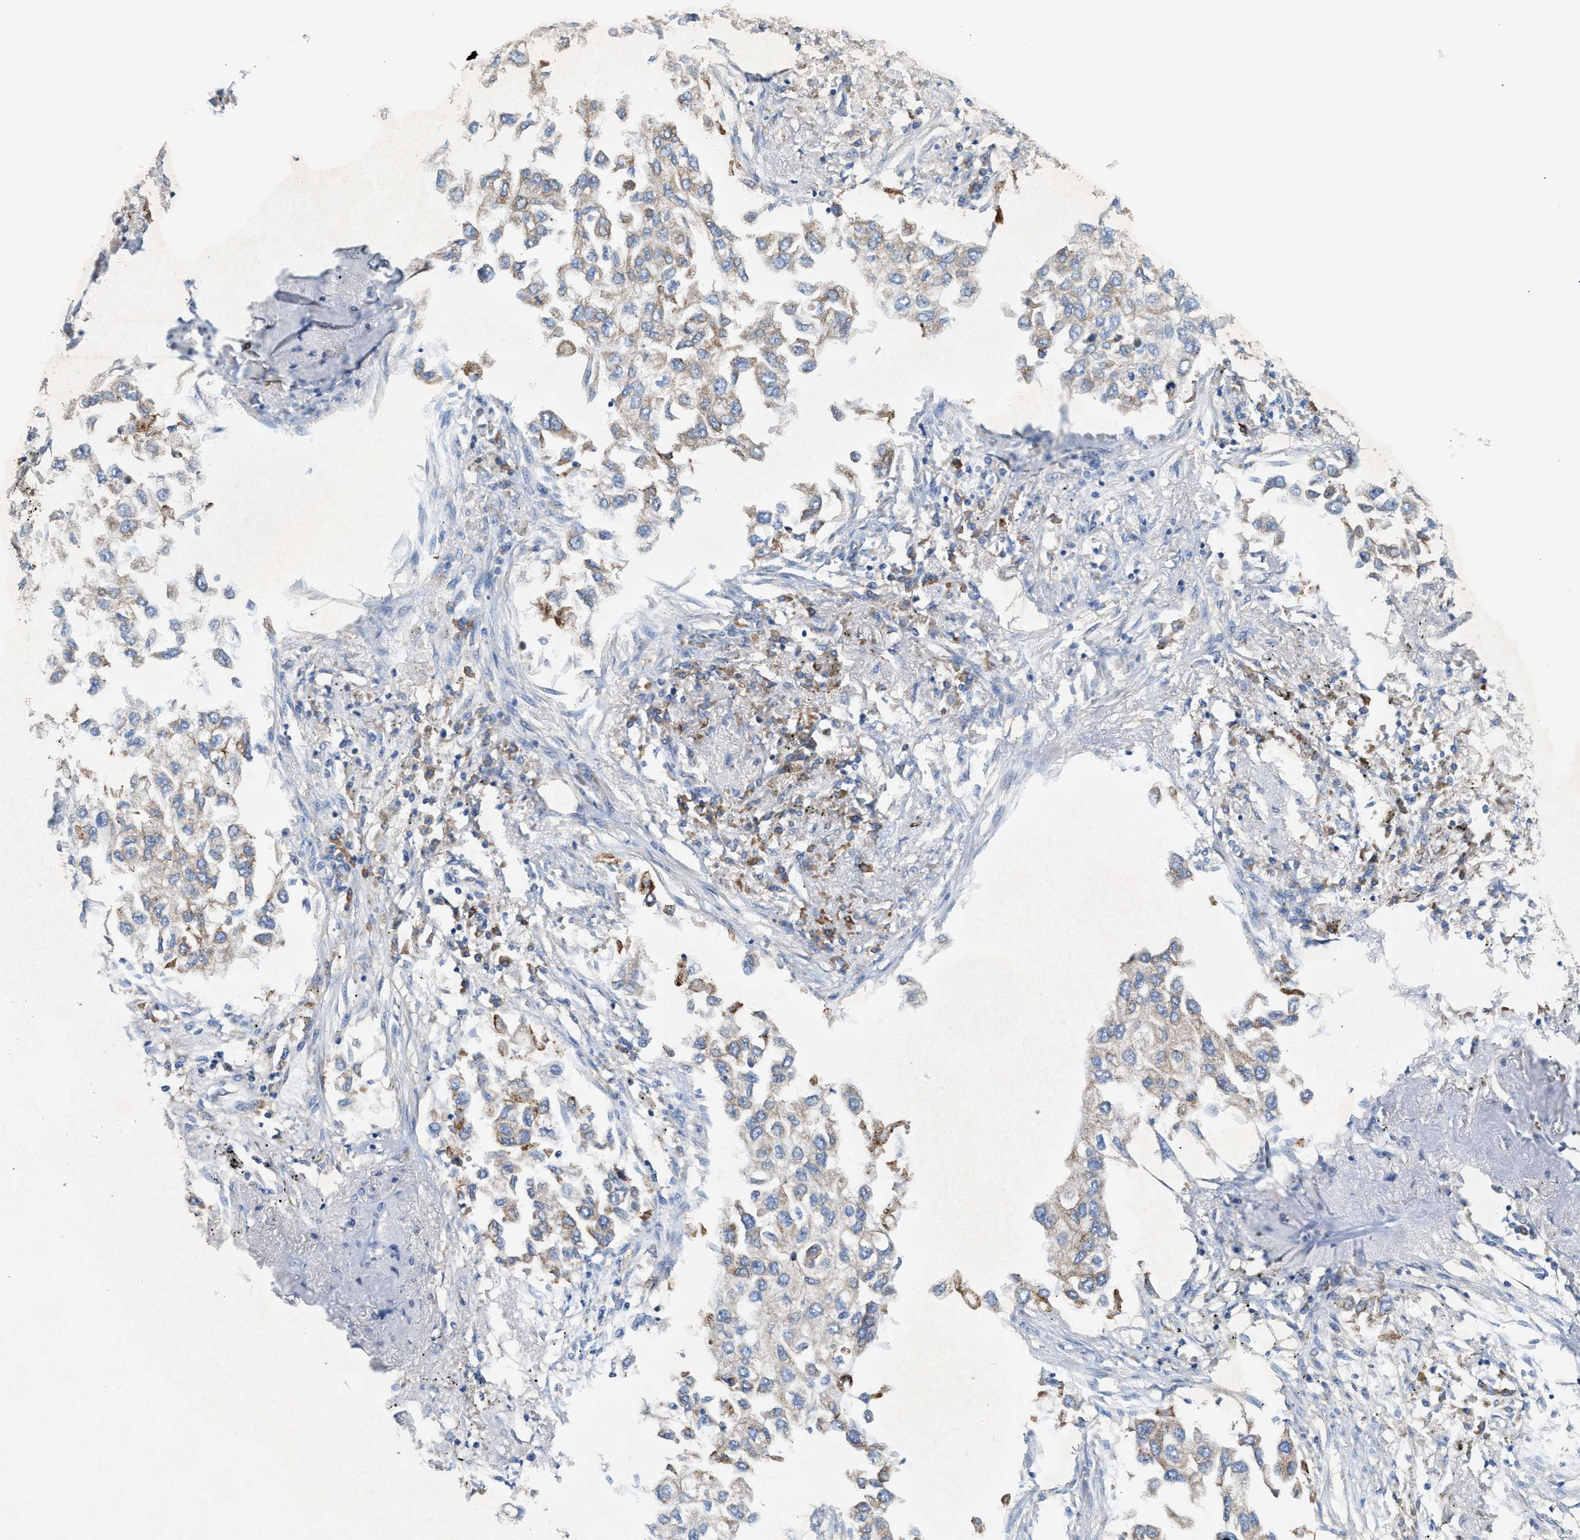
{"staining": {"intensity": "weak", "quantity": "25%-75%", "location": "cytoplasmic/membranous"}, "tissue": "lung cancer", "cell_type": "Tumor cells", "image_type": "cancer", "snomed": [{"axis": "morphology", "description": "Inflammation, NOS"}, {"axis": "morphology", "description": "Adenocarcinoma, NOS"}, {"axis": "topography", "description": "Lung"}], "caption": "Adenocarcinoma (lung) stained for a protein displays weak cytoplasmic/membranous positivity in tumor cells.", "gene": "DYNC2I1", "patient": {"sex": "male", "age": 63}}